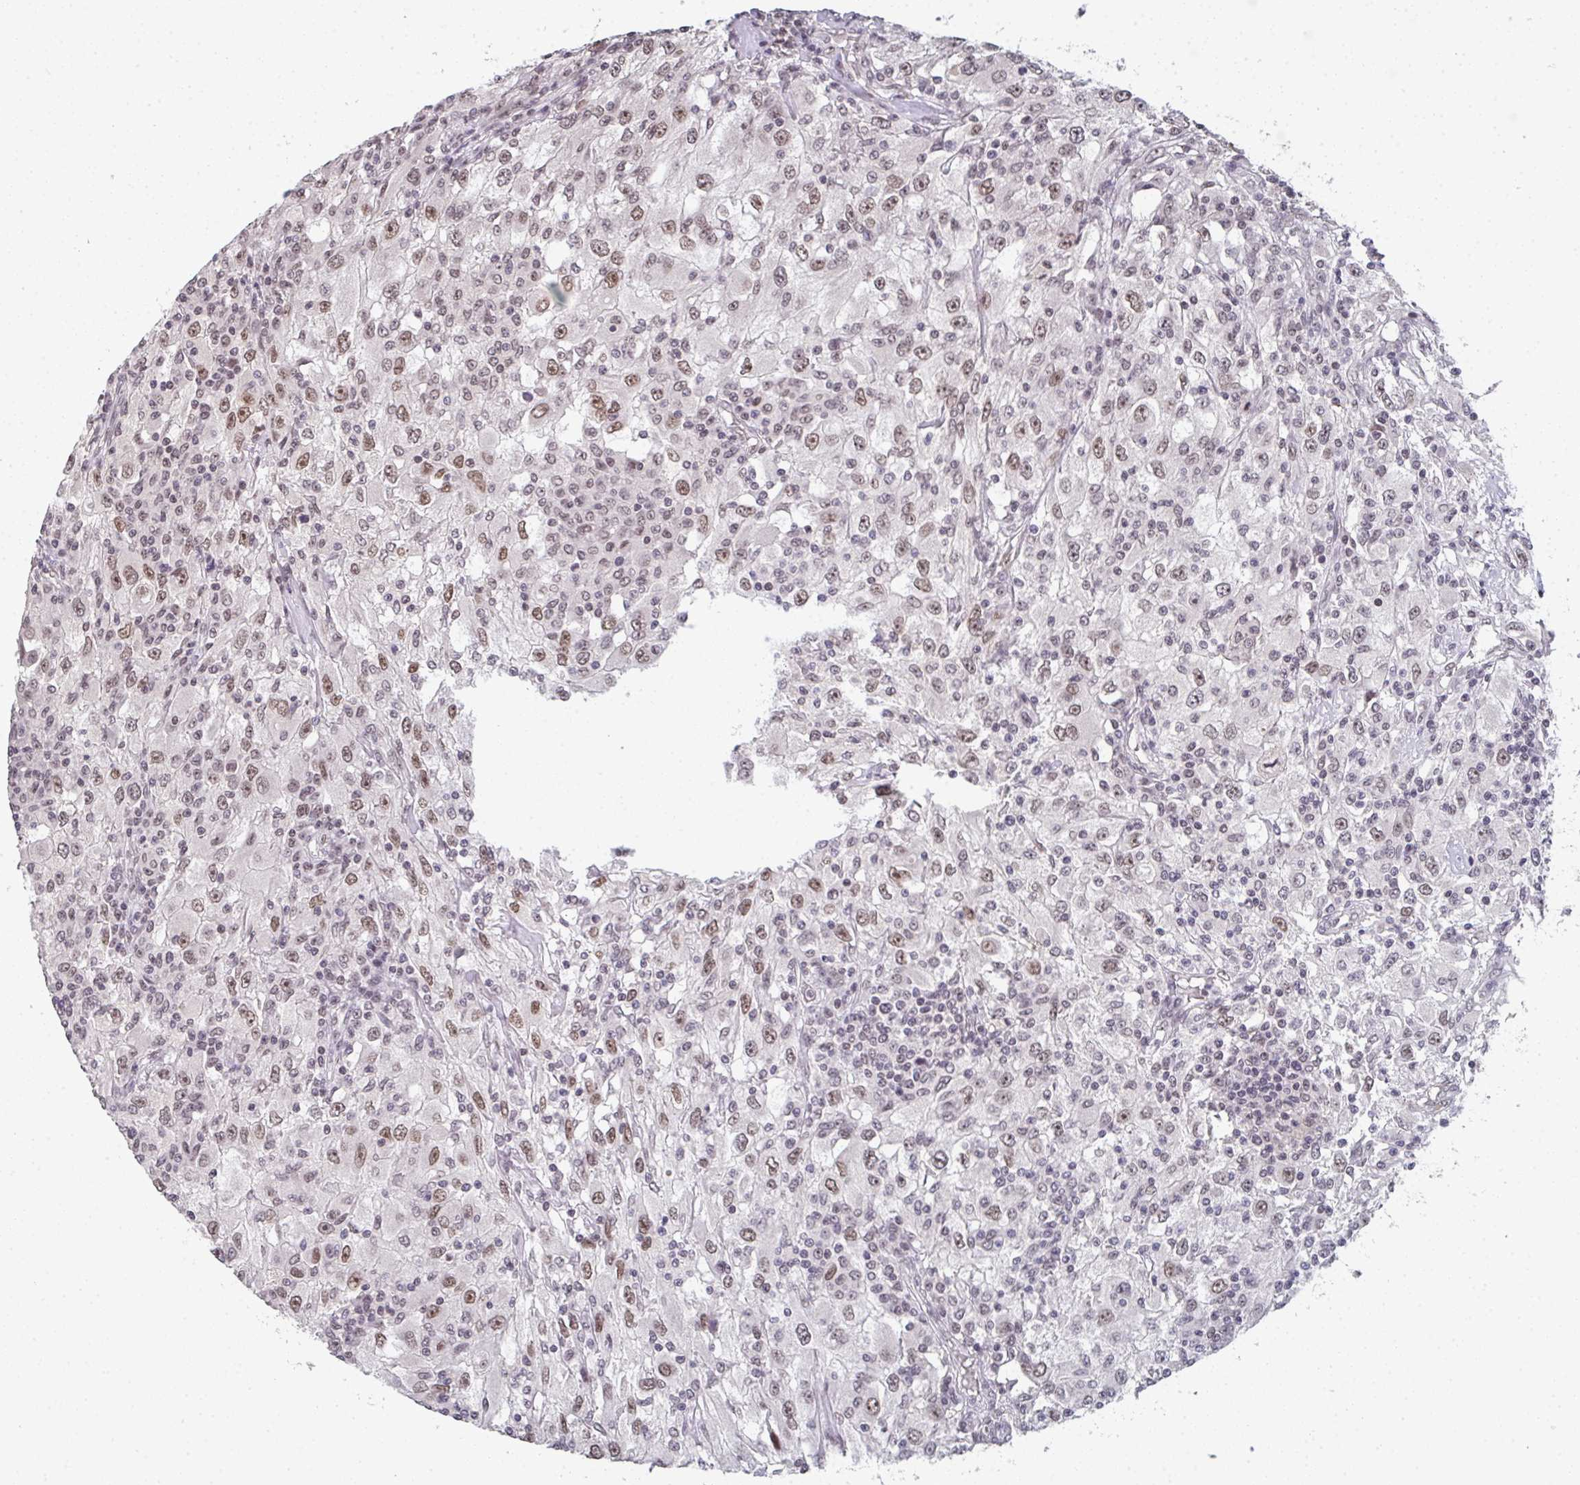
{"staining": {"intensity": "moderate", "quantity": ">75%", "location": "nuclear"}, "tissue": "renal cancer", "cell_type": "Tumor cells", "image_type": "cancer", "snomed": [{"axis": "morphology", "description": "Adenocarcinoma, NOS"}, {"axis": "topography", "description": "Kidney"}], "caption": "The photomicrograph exhibits a brown stain indicating the presence of a protein in the nuclear of tumor cells in renal adenocarcinoma.", "gene": "DKC1", "patient": {"sex": "female", "age": 67}}